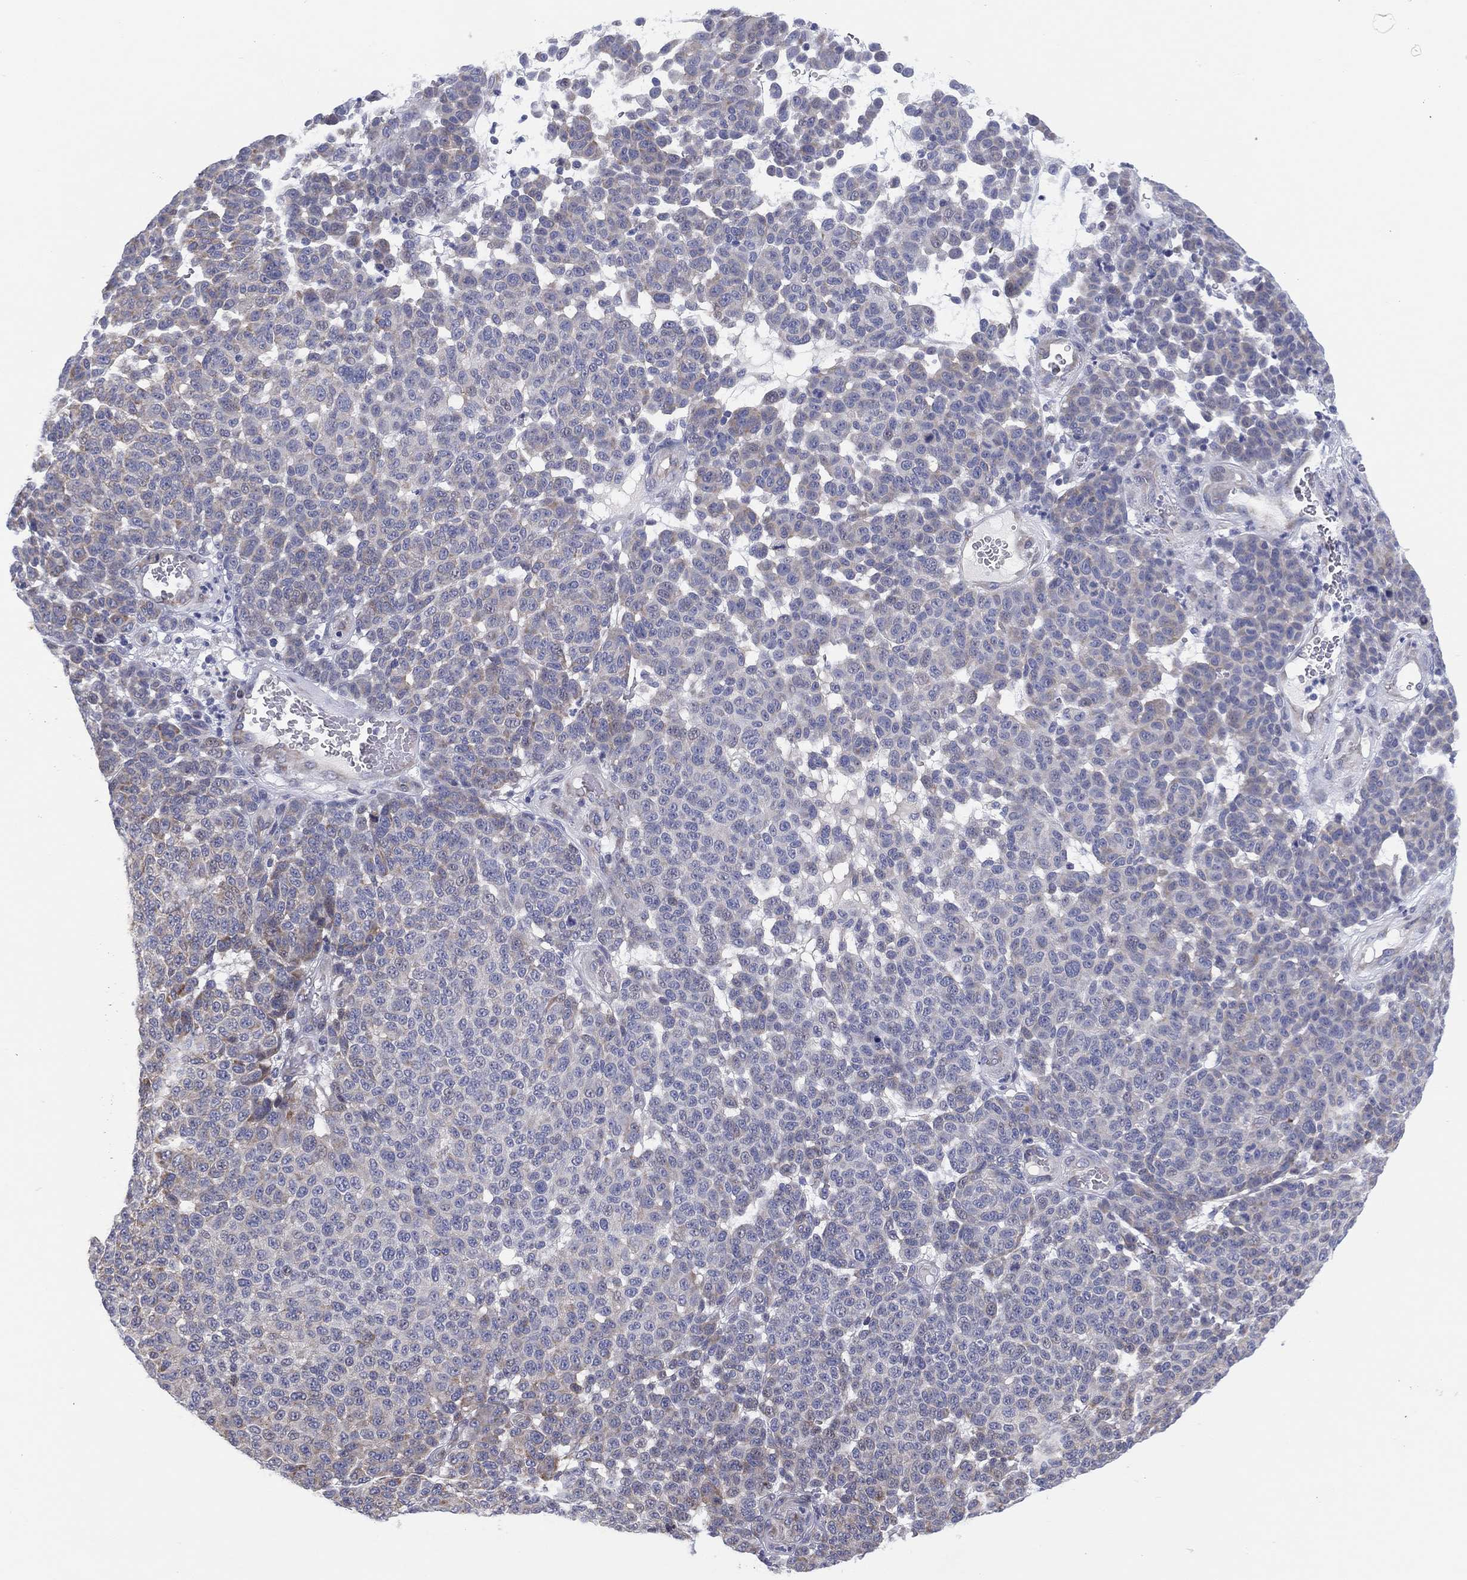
{"staining": {"intensity": "negative", "quantity": "none", "location": "none"}, "tissue": "melanoma", "cell_type": "Tumor cells", "image_type": "cancer", "snomed": [{"axis": "morphology", "description": "Malignant melanoma, NOS"}, {"axis": "topography", "description": "Skin"}], "caption": "A high-resolution photomicrograph shows immunohistochemistry staining of melanoma, which demonstrates no significant expression in tumor cells.", "gene": "HEATR4", "patient": {"sex": "male", "age": 59}}